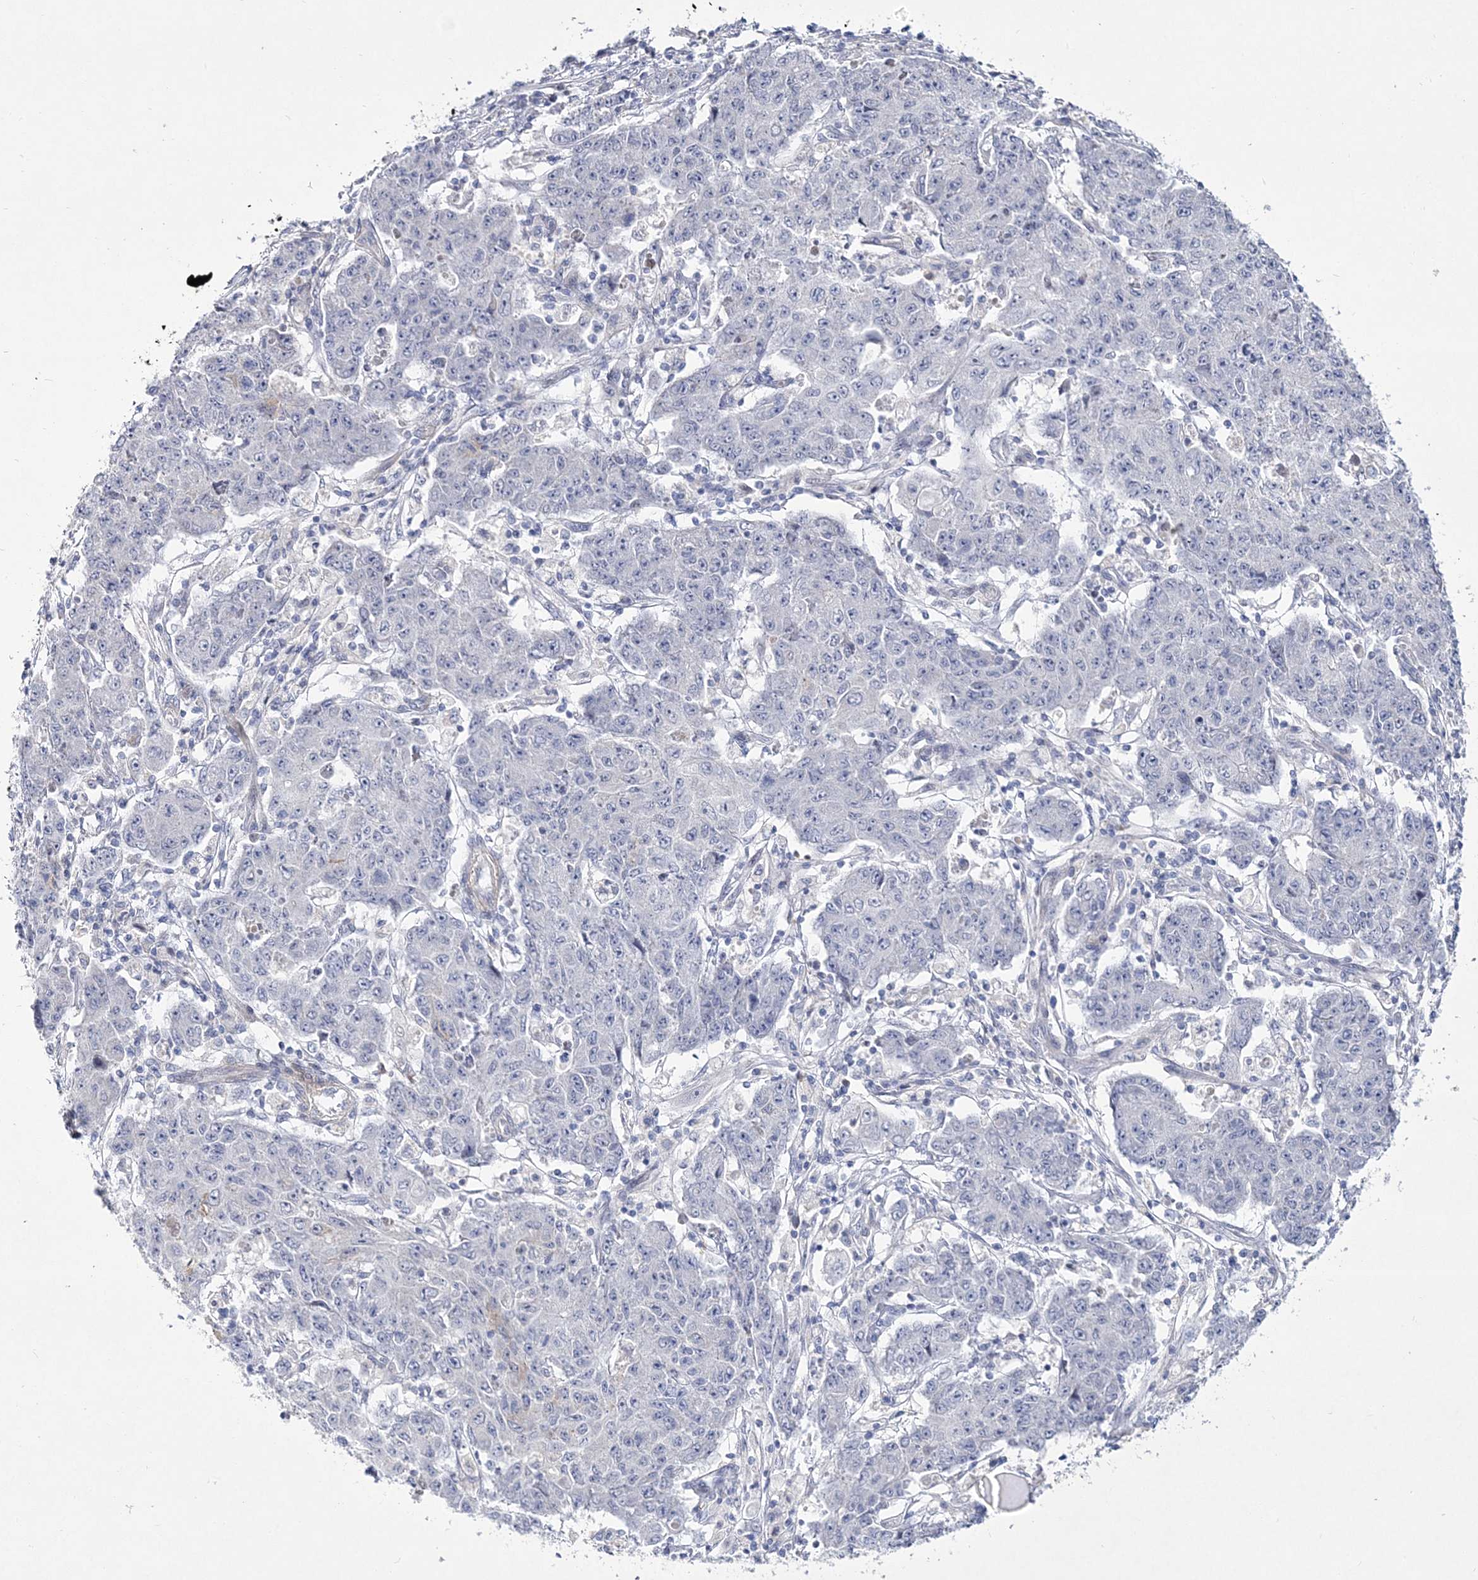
{"staining": {"intensity": "negative", "quantity": "none", "location": "none"}, "tissue": "ovarian cancer", "cell_type": "Tumor cells", "image_type": "cancer", "snomed": [{"axis": "morphology", "description": "Carcinoma, endometroid"}, {"axis": "topography", "description": "Ovary"}], "caption": "Tumor cells show no significant positivity in endometroid carcinoma (ovarian).", "gene": "ANO1", "patient": {"sex": "female", "age": 42}}